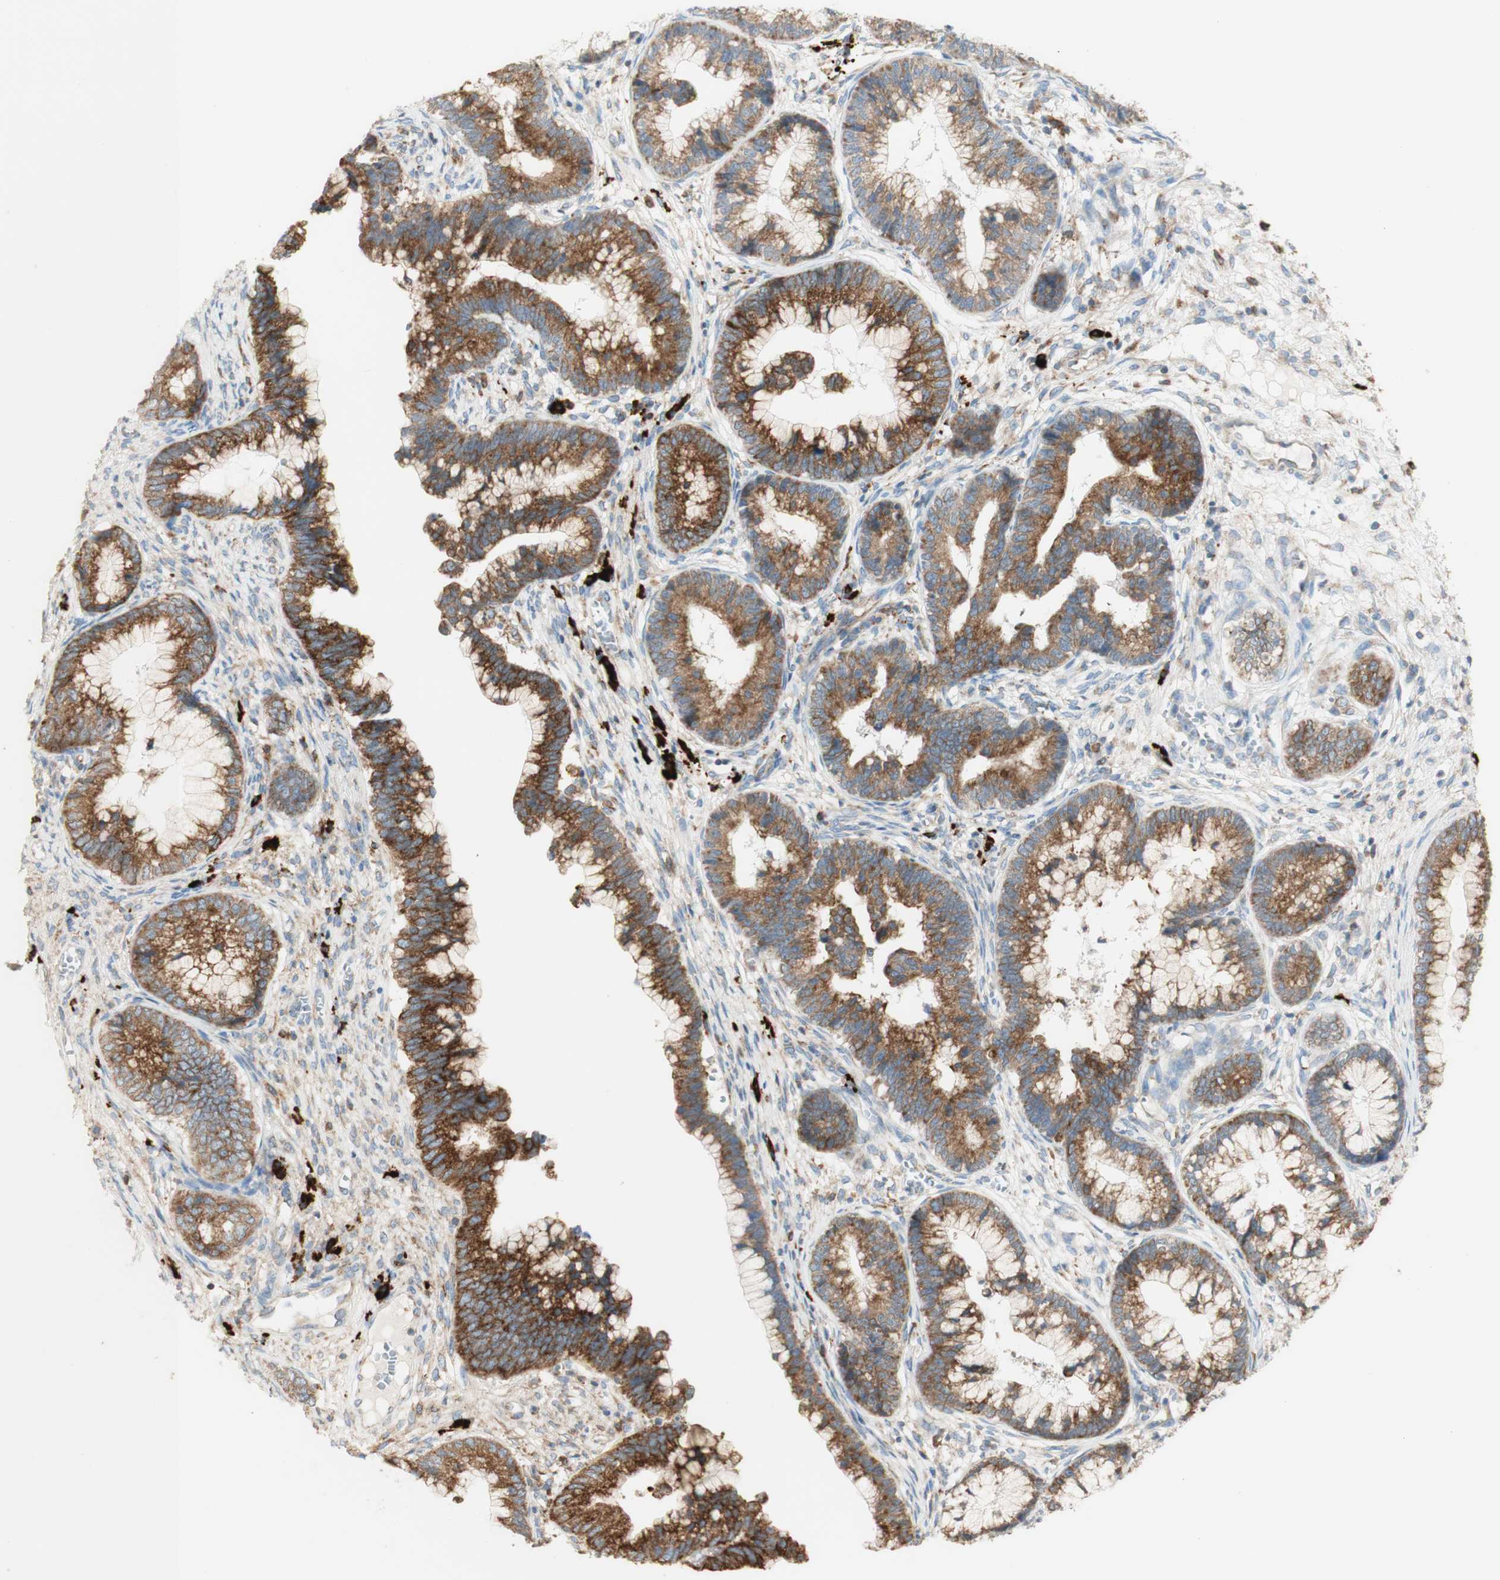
{"staining": {"intensity": "strong", "quantity": ">75%", "location": "cytoplasmic/membranous"}, "tissue": "cervical cancer", "cell_type": "Tumor cells", "image_type": "cancer", "snomed": [{"axis": "morphology", "description": "Adenocarcinoma, NOS"}, {"axis": "topography", "description": "Cervix"}], "caption": "Immunohistochemistry of human cervical adenocarcinoma reveals high levels of strong cytoplasmic/membranous staining in about >75% of tumor cells.", "gene": "MANF", "patient": {"sex": "female", "age": 44}}